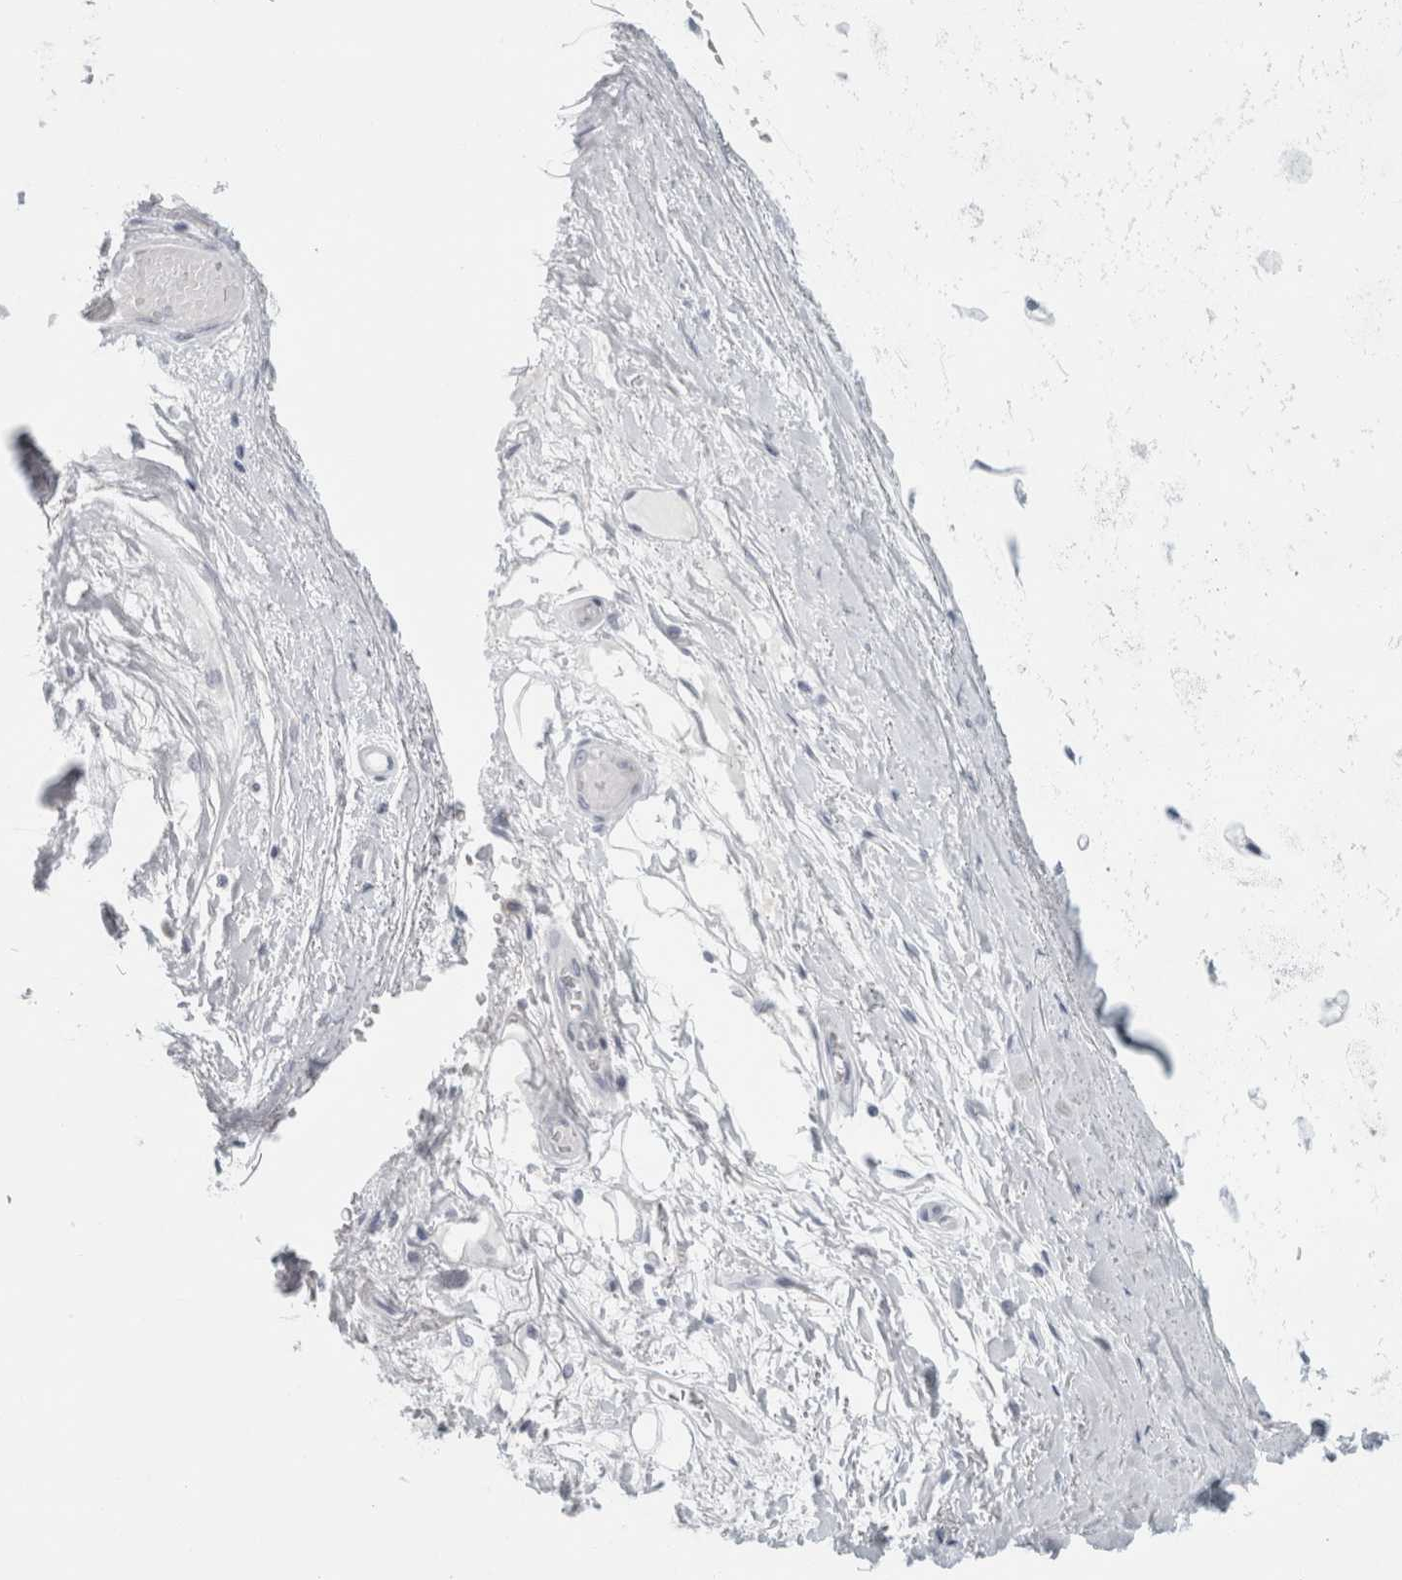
{"staining": {"intensity": "negative", "quantity": "none", "location": "none"}, "tissue": "adipose tissue", "cell_type": "Adipocytes", "image_type": "normal", "snomed": [{"axis": "morphology", "description": "Normal tissue, NOS"}, {"axis": "topography", "description": "Bronchus"}], "caption": "Adipocytes show no significant protein positivity in unremarkable adipose tissue. (DAB immunohistochemistry, high magnification).", "gene": "SLC28A3", "patient": {"sex": "male", "age": 66}}